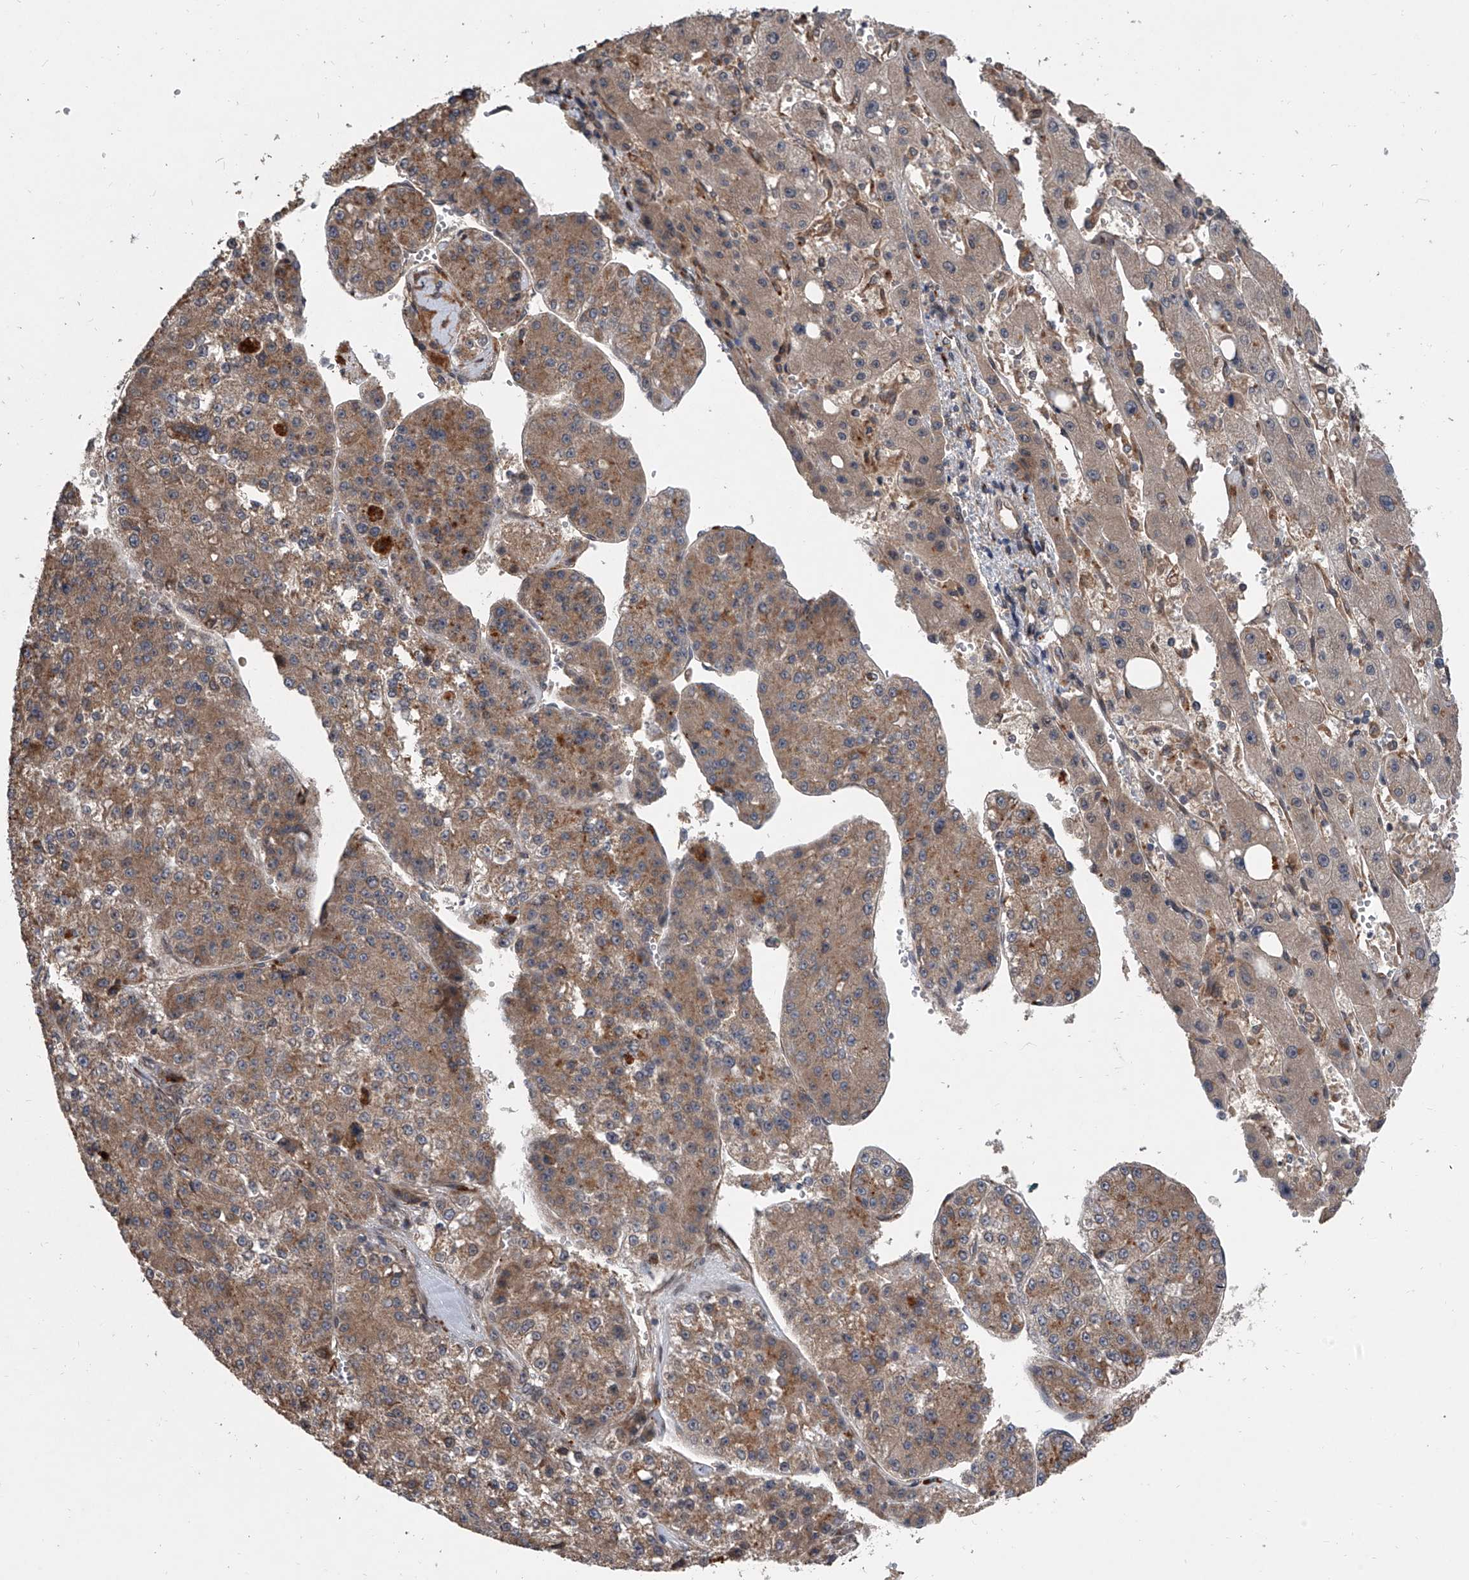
{"staining": {"intensity": "moderate", "quantity": ">75%", "location": "cytoplasmic/membranous"}, "tissue": "liver cancer", "cell_type": "Tumor cells", "image_type": "cancer", "snomed": [{"axis": "morphology", "description": "Carcinoma, Hepatocellular, NOS"}, {"axis": "topography", "description": "Liver"}], "caption": "Immunohistochemistry (IHC) image of human liver hepatocellular carcinoma stained for a protein (brown), which exhibits medium levels of moderate cytoplasmic/membranous positivity in approximately >75% of tumor cells.", "gene": "GEMIN8", "patient": {"sex": "female", "age": 73}}